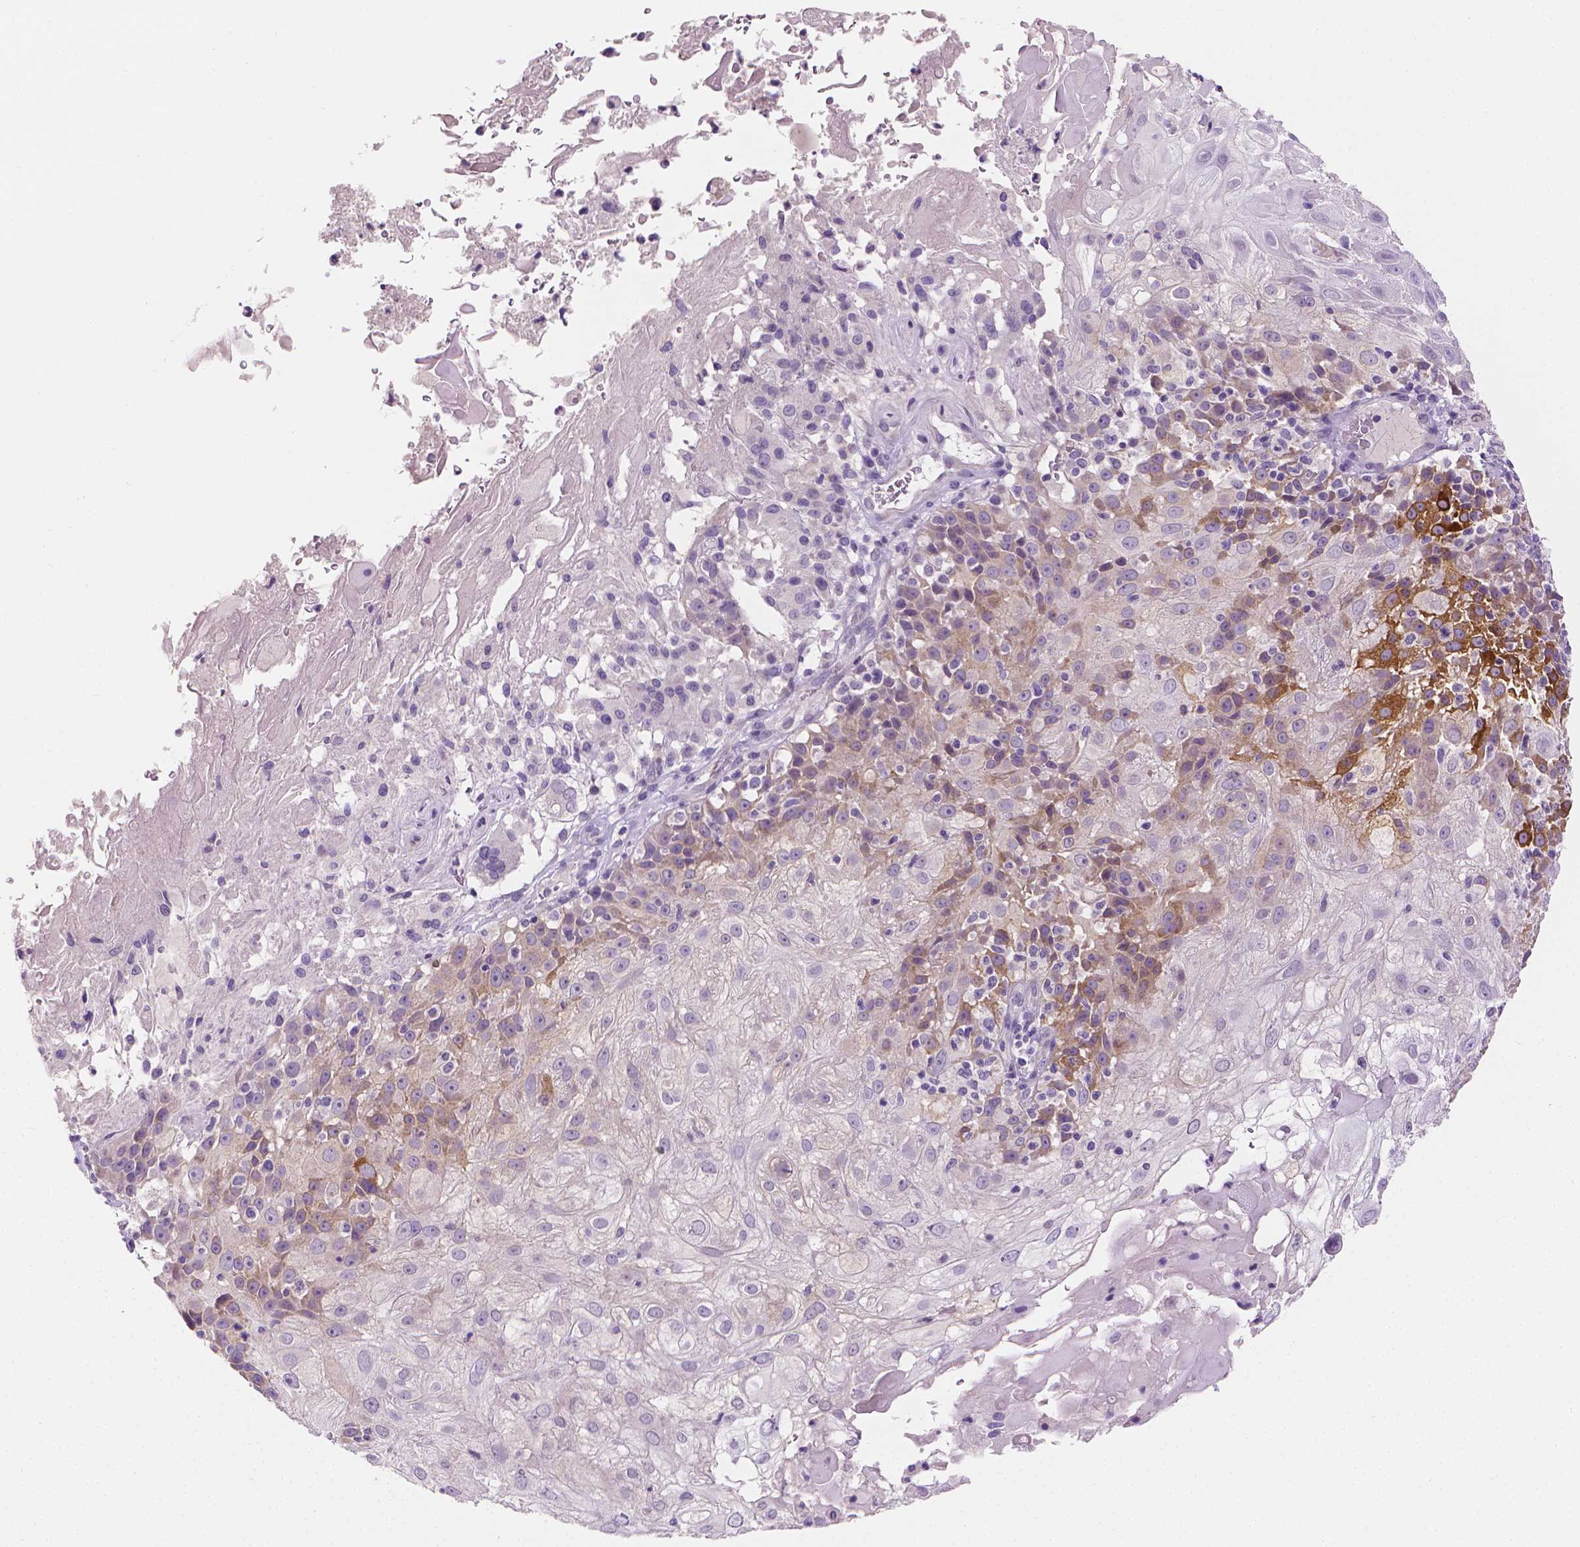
{"staining": {"intensity": "moderate", "quantity": "25%-75%", "location": "cytoplasmic/membranous"}, "tissue": "skin cancer", "cell_type": "Tumor cells", "image_type": "cancer", "snomed": [{"axis": "morphology", "description": "Normal tissue, NOS"}, {"axis": "morphology", "description": "Squamous cell carcinoma, NOS"}, {"axis": "topography", "description": "Skin"}], "caption": "IHC (DAB) staining of human skin cancer (squamous cell carcinoma) demonstrates moderate cytoplasmic/membranous protein expression in about 25%-75% of tumor cells.", "gene": "FASN", "patient": {"sex": "female", "age": 83}}